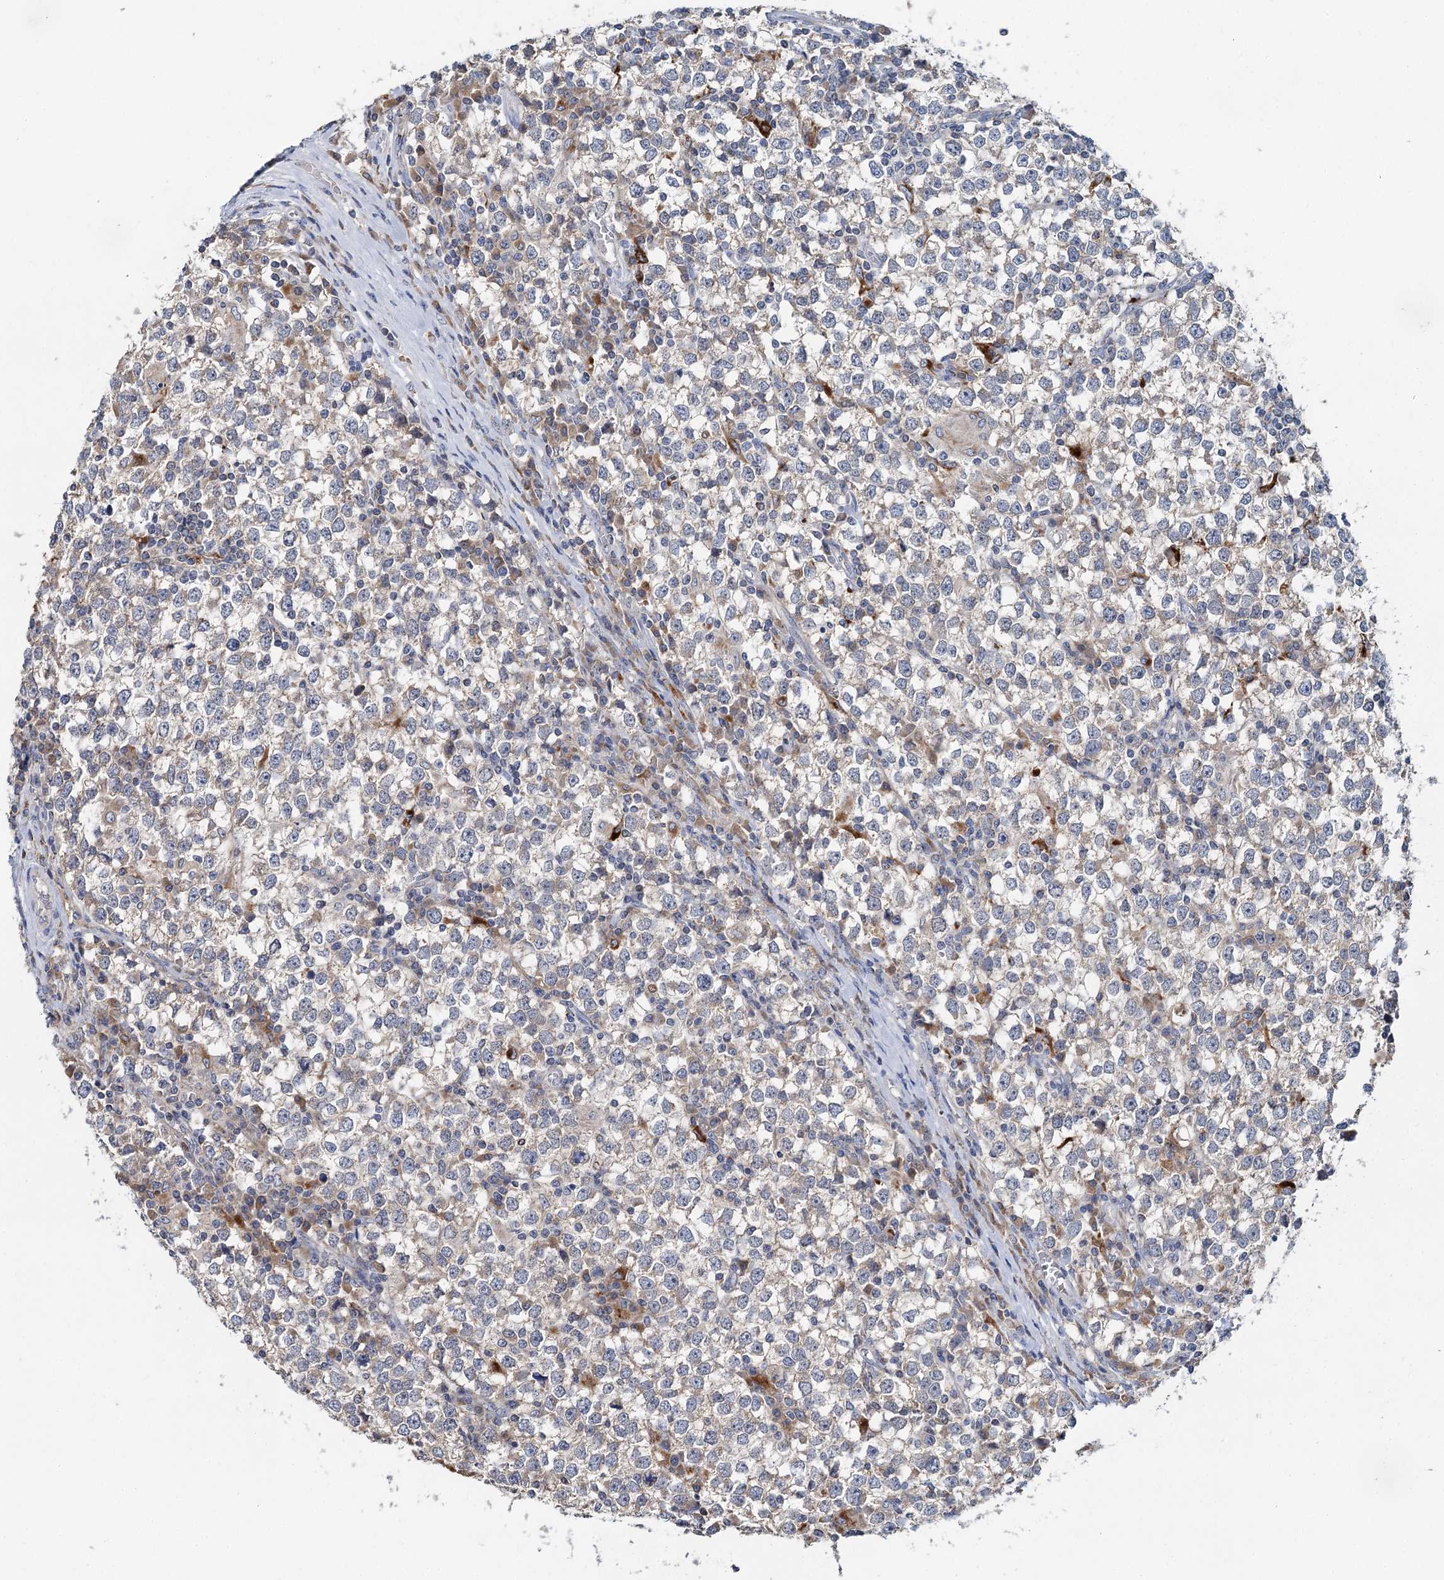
{"staining": {"intensity": "negative", "quantity": "none", "location": "none"}, "tissue": "testis cancer", "cell_type": "Tumor cells", "image_type": "cancer", "snomed": [{"axis": "morphology", "description": "Seminoma, NOS"}, {"axis": "topography", "description": "Testis"}], "caption": "Seminoma (testis) was stained to show a protein in brown. There is no significant expression in tumor cells.", "gene": "ANKRD16", "patient": {"sex": "male", "age": 65}}